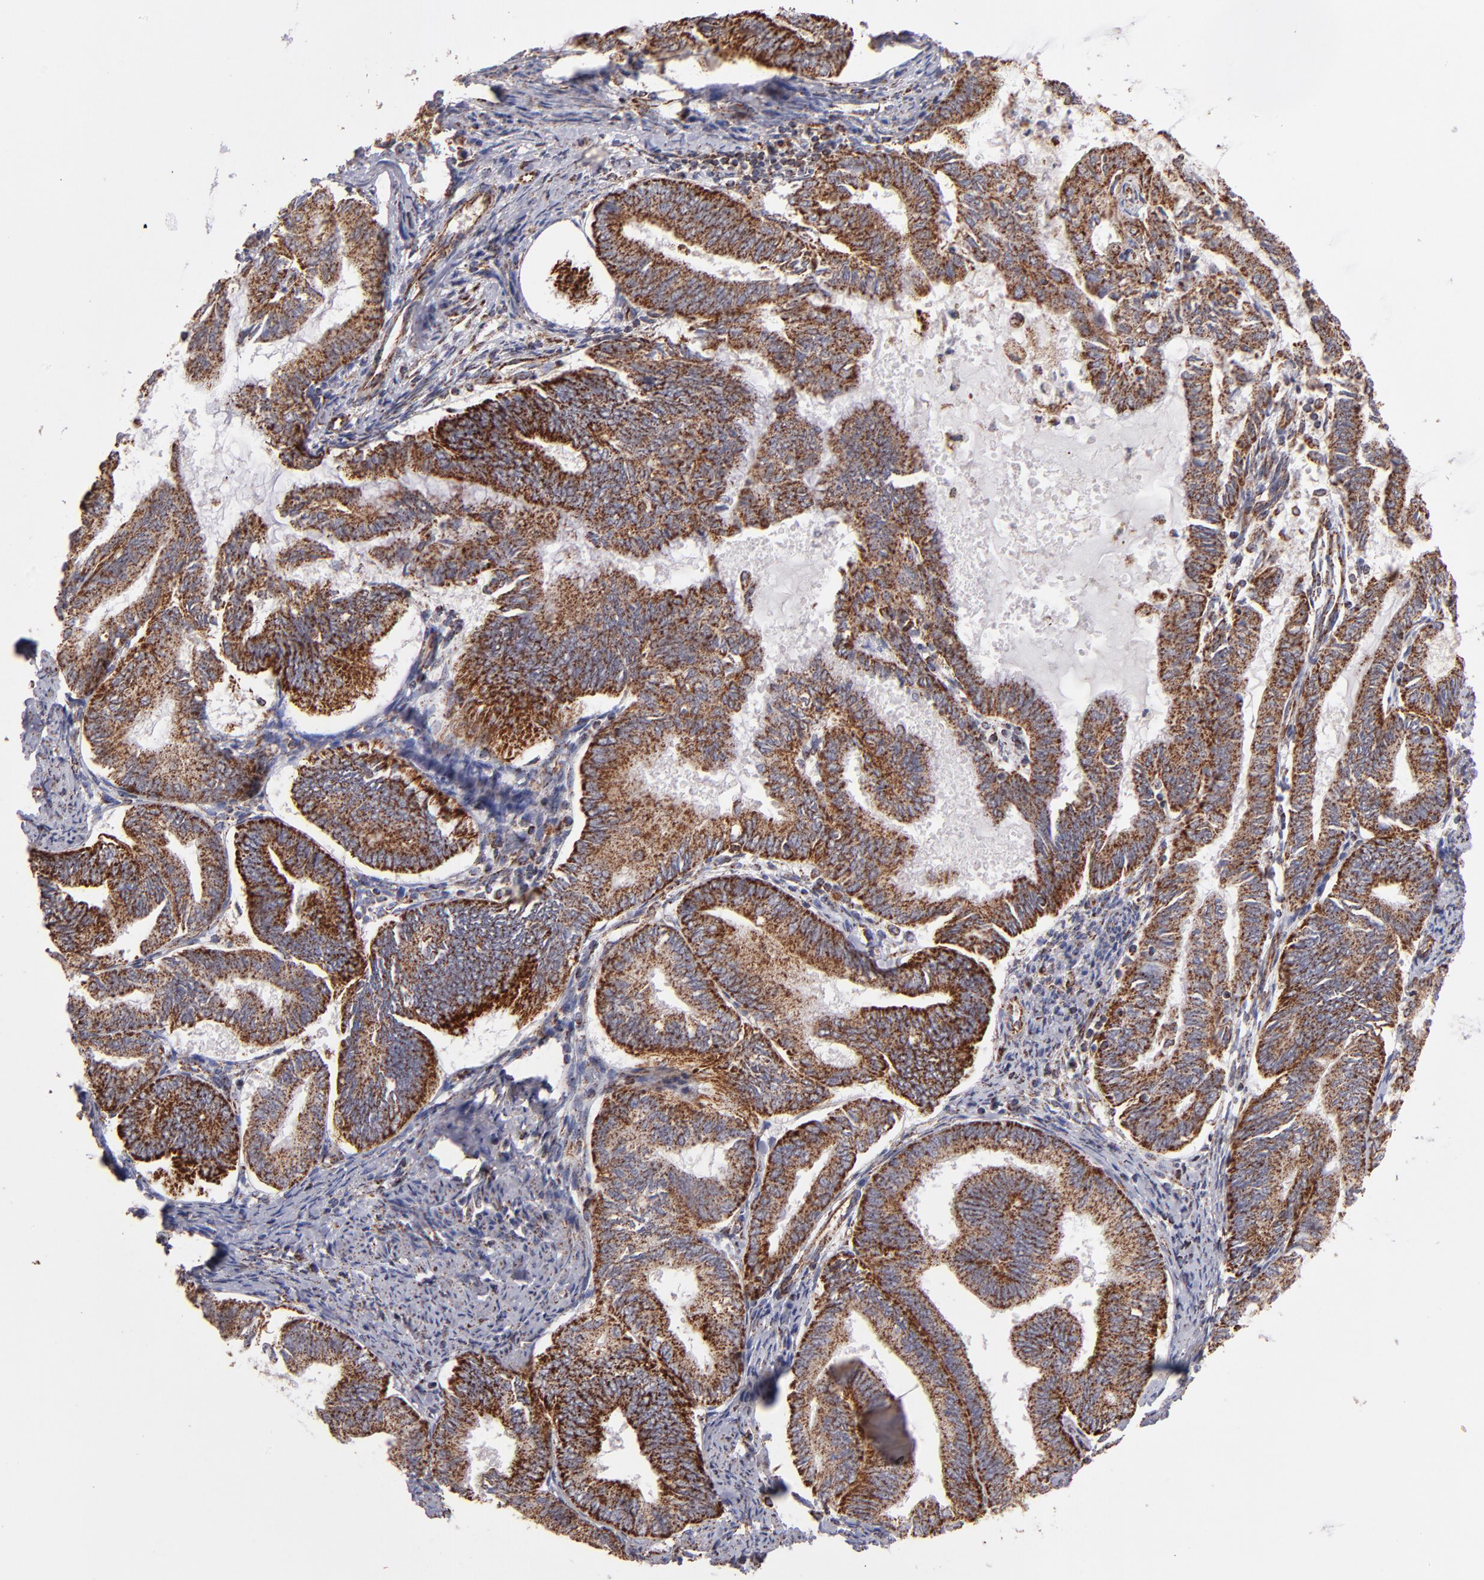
{"staining": {"intensity": "moderate", "quantity": ">75%", "location": "cytoplasmic/membranous"}, "tissue": "endometrial cancer", "cell_type": "Tumor cells", "image_type": "cancer", "snomed": [{"axis": "morphology", "description": "Adenocarcinoma, NOS"}, {"axis": "topography", "description": "Endometrium"}], "caption": "There is medium levels of moderate cytoplasmic/membranous expression in tumor cells of endometrial cancer, as demonstrated by immunohistochemical staining (brown color).", "gene": "DLST", "patient": {"sex": "female", "age": 86}}